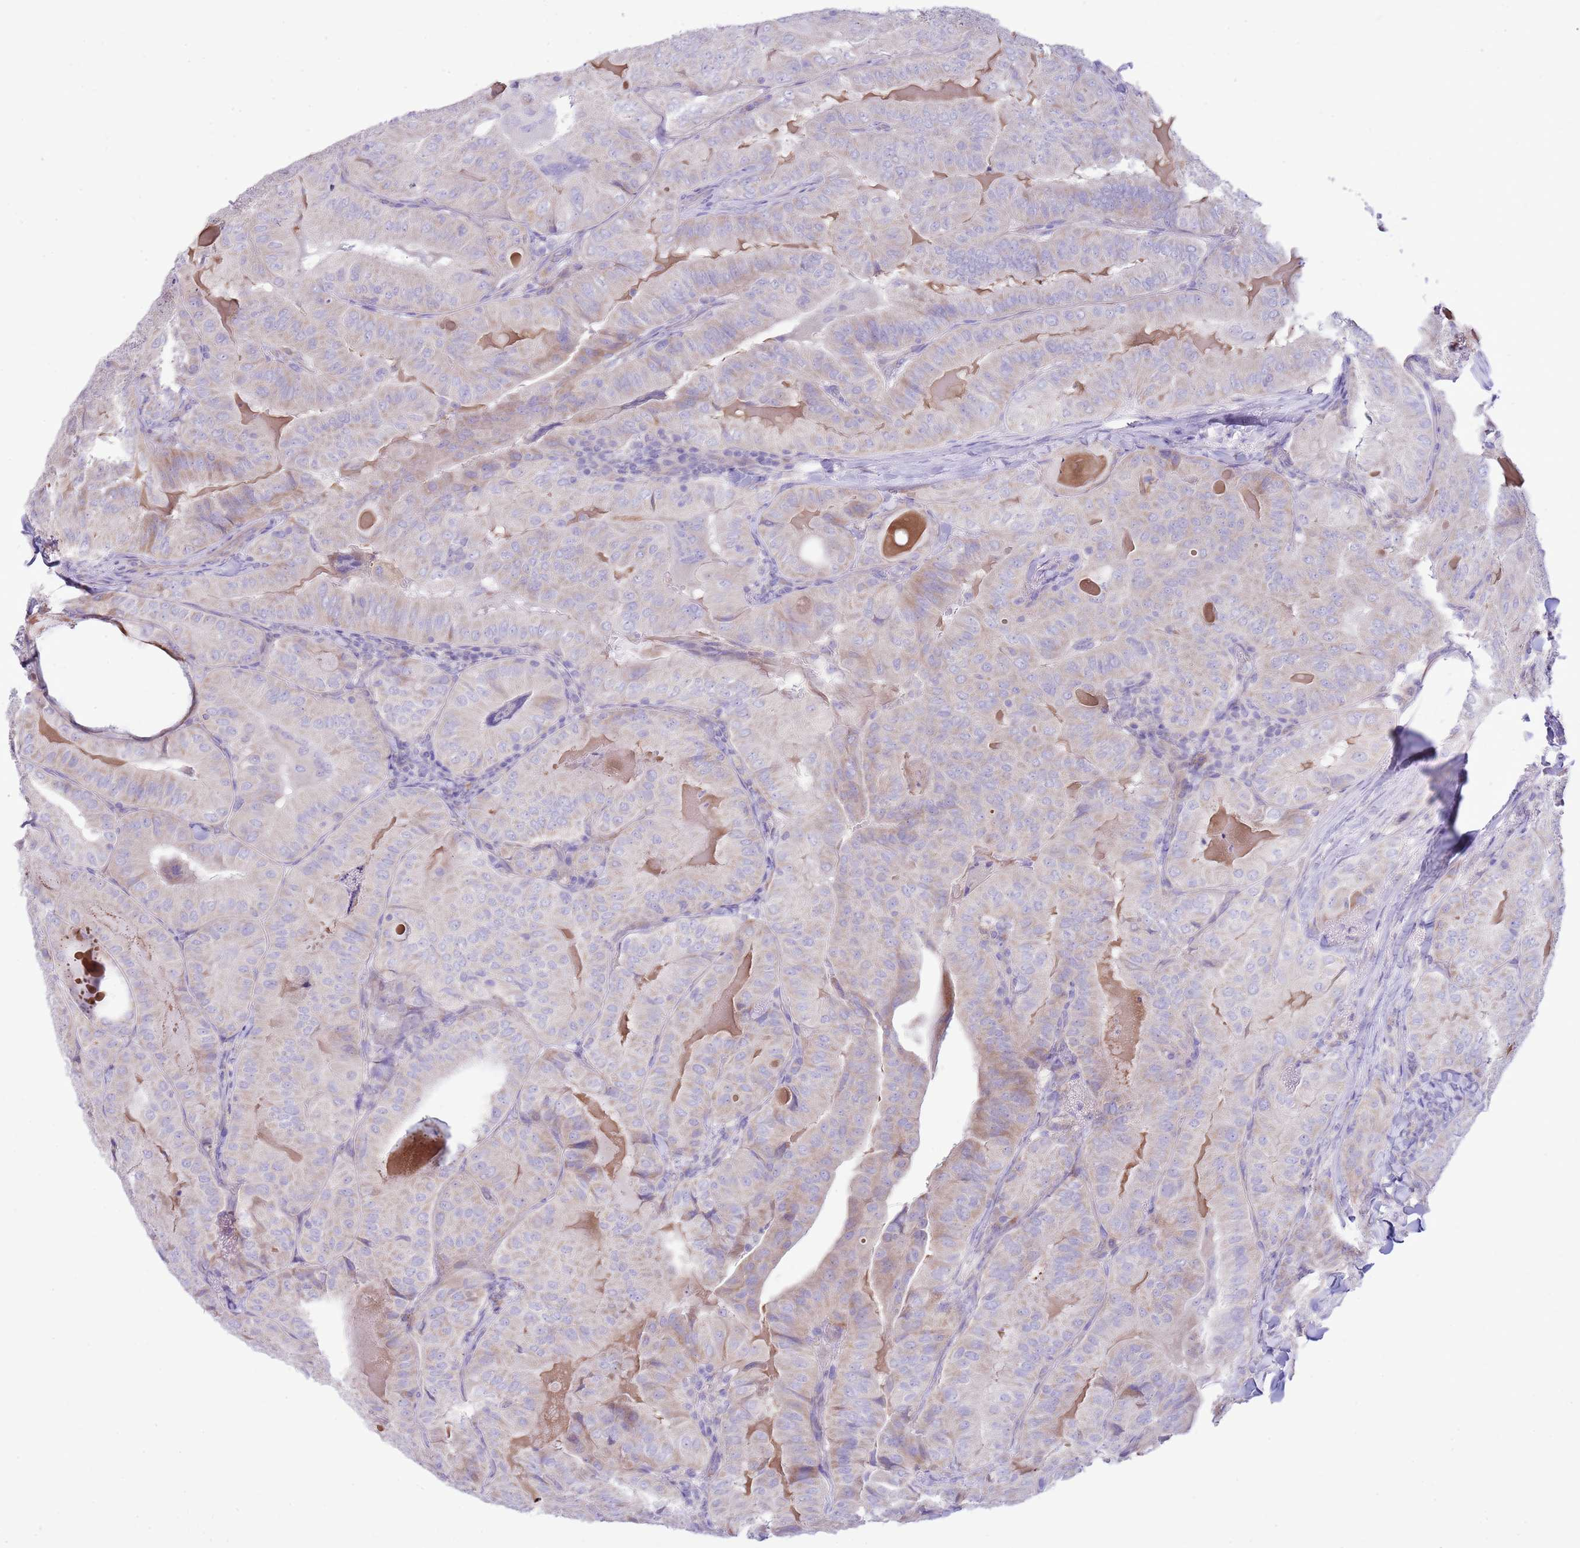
{"staining": {"intensity": "weak", "quantity": "<25%", "location": "cytoplasmic/membranous"}, "tissue": "thyroid cancer", "cell_type": "Tumor cells", "image_type": "cancer", "snomed": [{"axis": "morphology", "description": "Papillary adenocarcinoma, NOS"}, {"axis": "topography", "description": "Thyroid gland"}], "caption": "A histopathology image of thyroid cancer (papillary adenocarcinoma) stained for a protein demonstrates no brown staining in tumor cells. (DAB IHC visualized using brightfield microscopy, high magnification).", "gene": "OAZ2", "patient": {"sex": "female", "age": 68}}